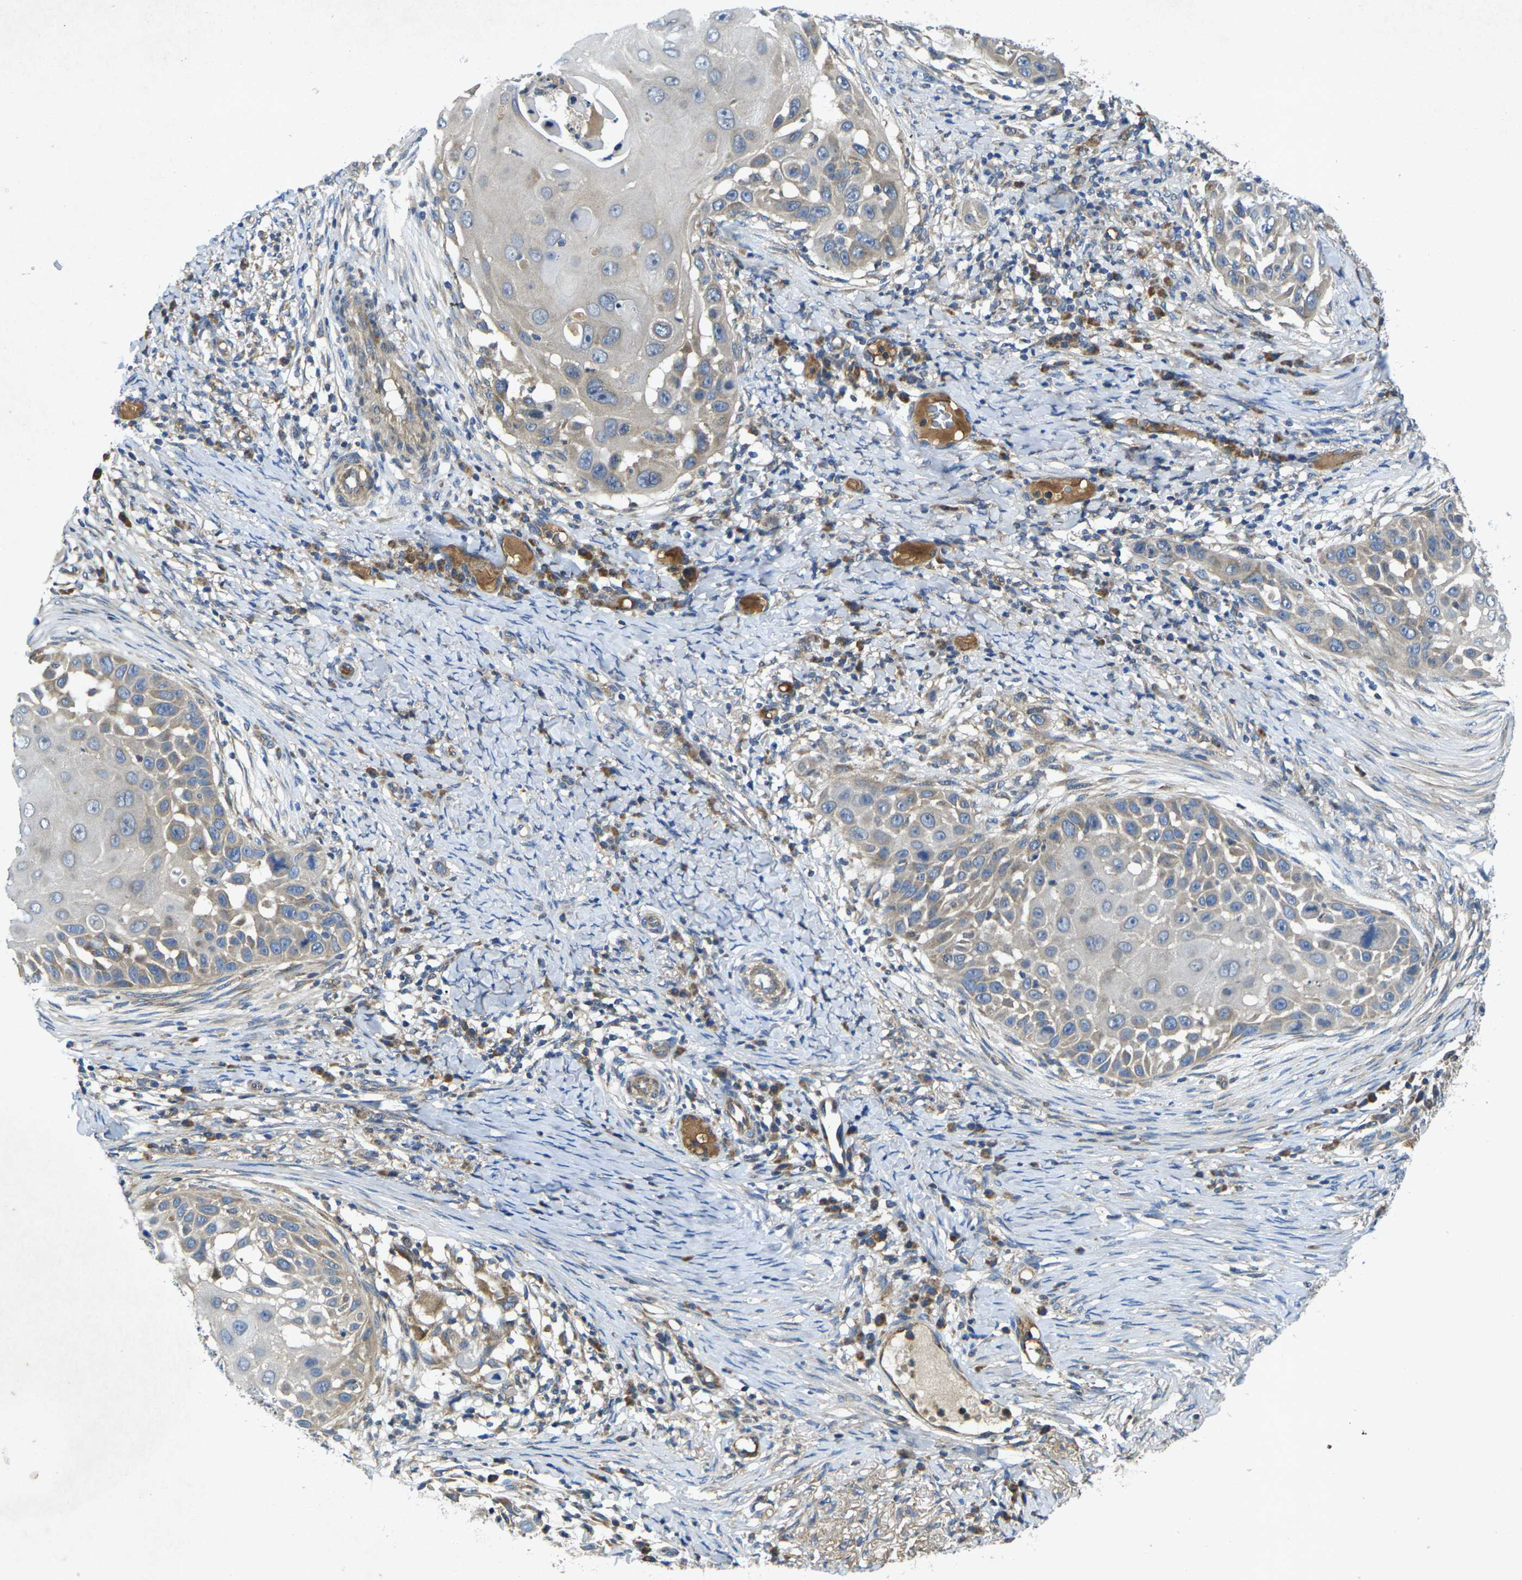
{"staining": {"intensity": "weak", "quantity": "<25%", "location": "cytoplasmic/membranous"}, "tissue": "skin cancer", "cell_type": "Tumor cells", "image_type": "cancer", "snomed": [{"axis": "morphology", "description": "Squamous cell carcinoma, NOS"}, {"axis": "topography", "description": "Skin"}], "caption": "Squamous cell carcinoma (skin) was stained to show a protein in brown. There is no significant staining in tumor cells.", "gene": "KIF1B", "patient": {"sex": "female", "age": 44}}